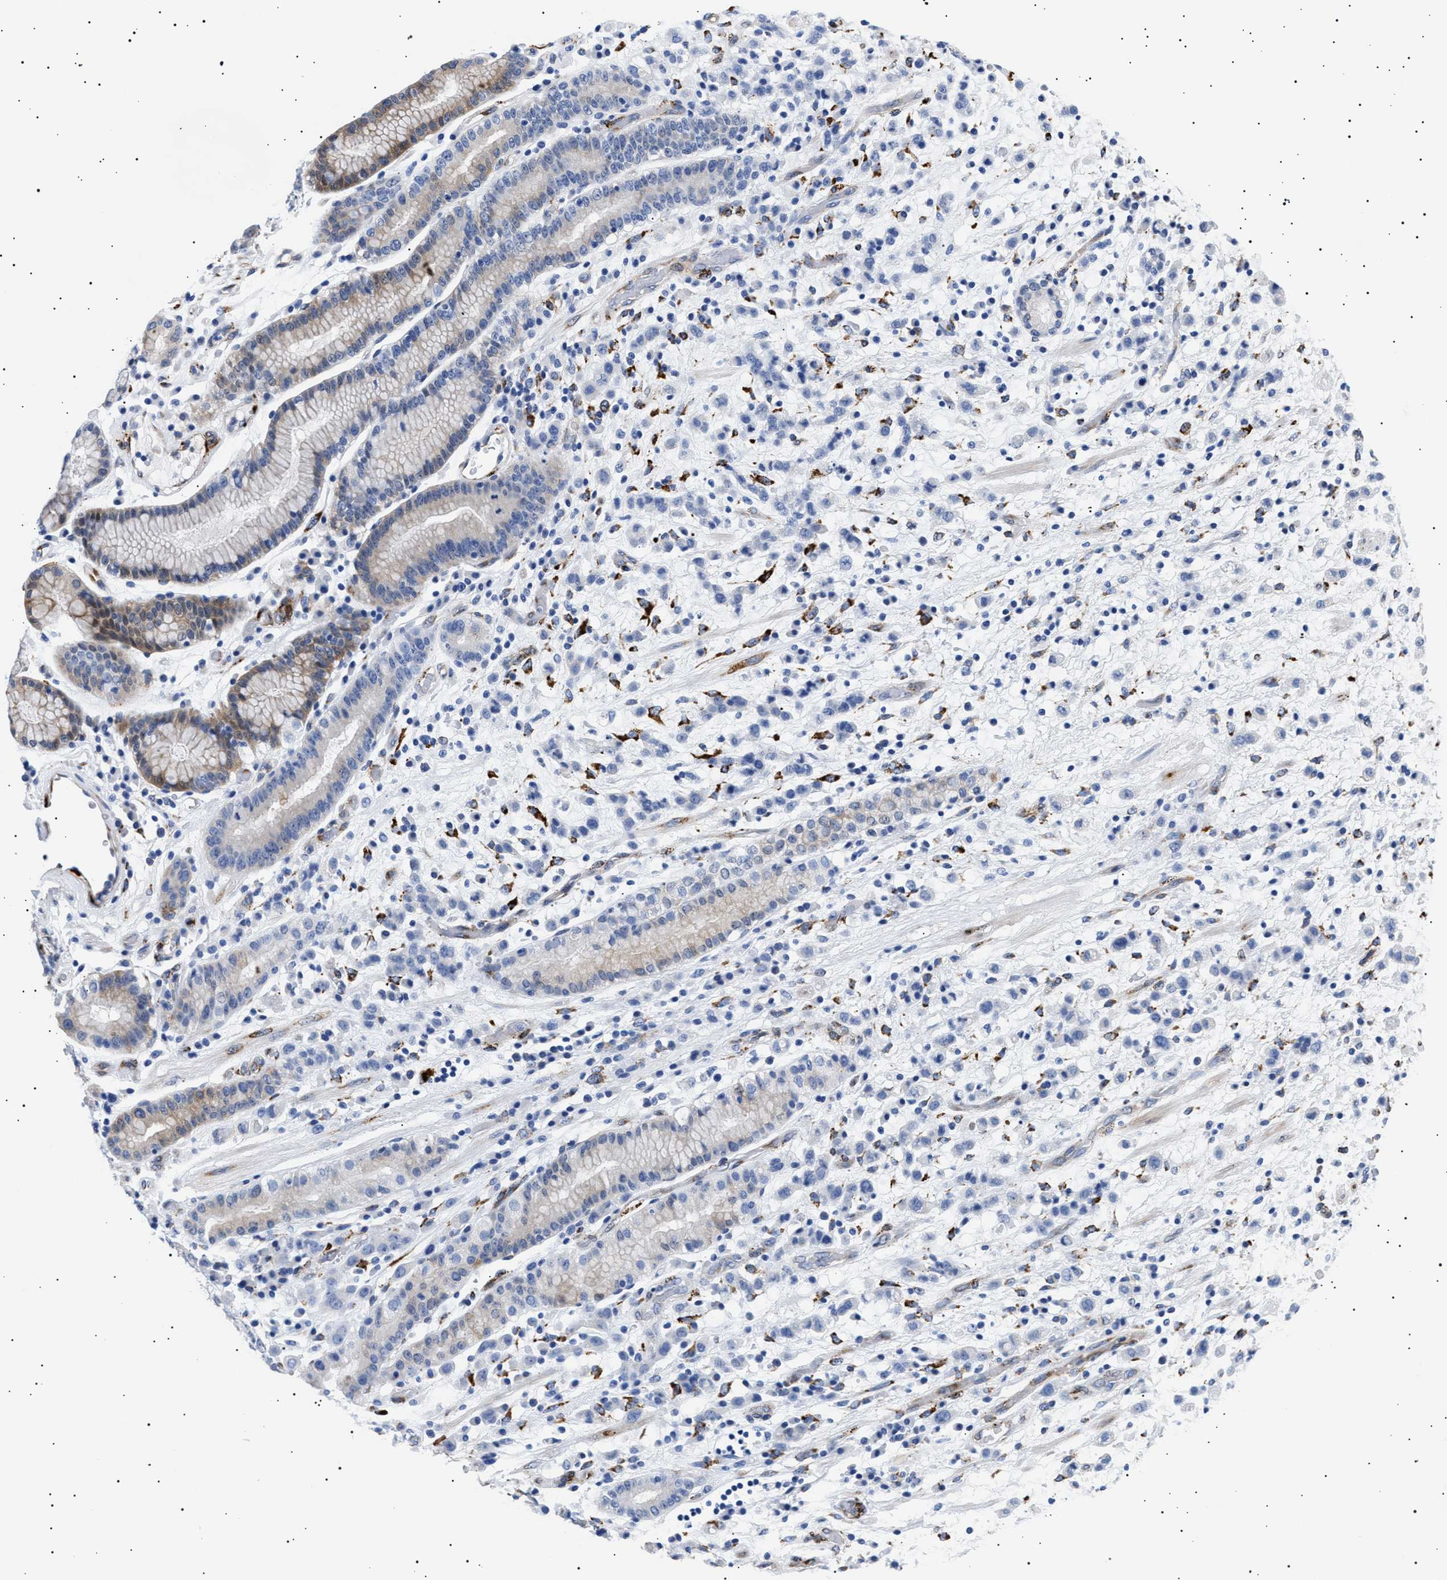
{"staining": {"intensity": "weak", "quantity": "25%-75%", "location": "cytoplasmic/membranous"}, "tissue": "stomach cancer", "cell_type": "Tumor cells", "image_type": "cancer", "snomed": [{"axis": "morphology", "description": "Adenocarcinoma, NOS"}, {"axis": "topography", "description": "Stomach, lower"}], "caption": "Stomach adenocarcinoma was stained to show a protein in brown. There is low levels of weak cytoplasmic/membranous positivity in approximately 25%-75% of tumor cells.", "gene": "HEMGN", "patient": {"sex": "male", "age": 88}}